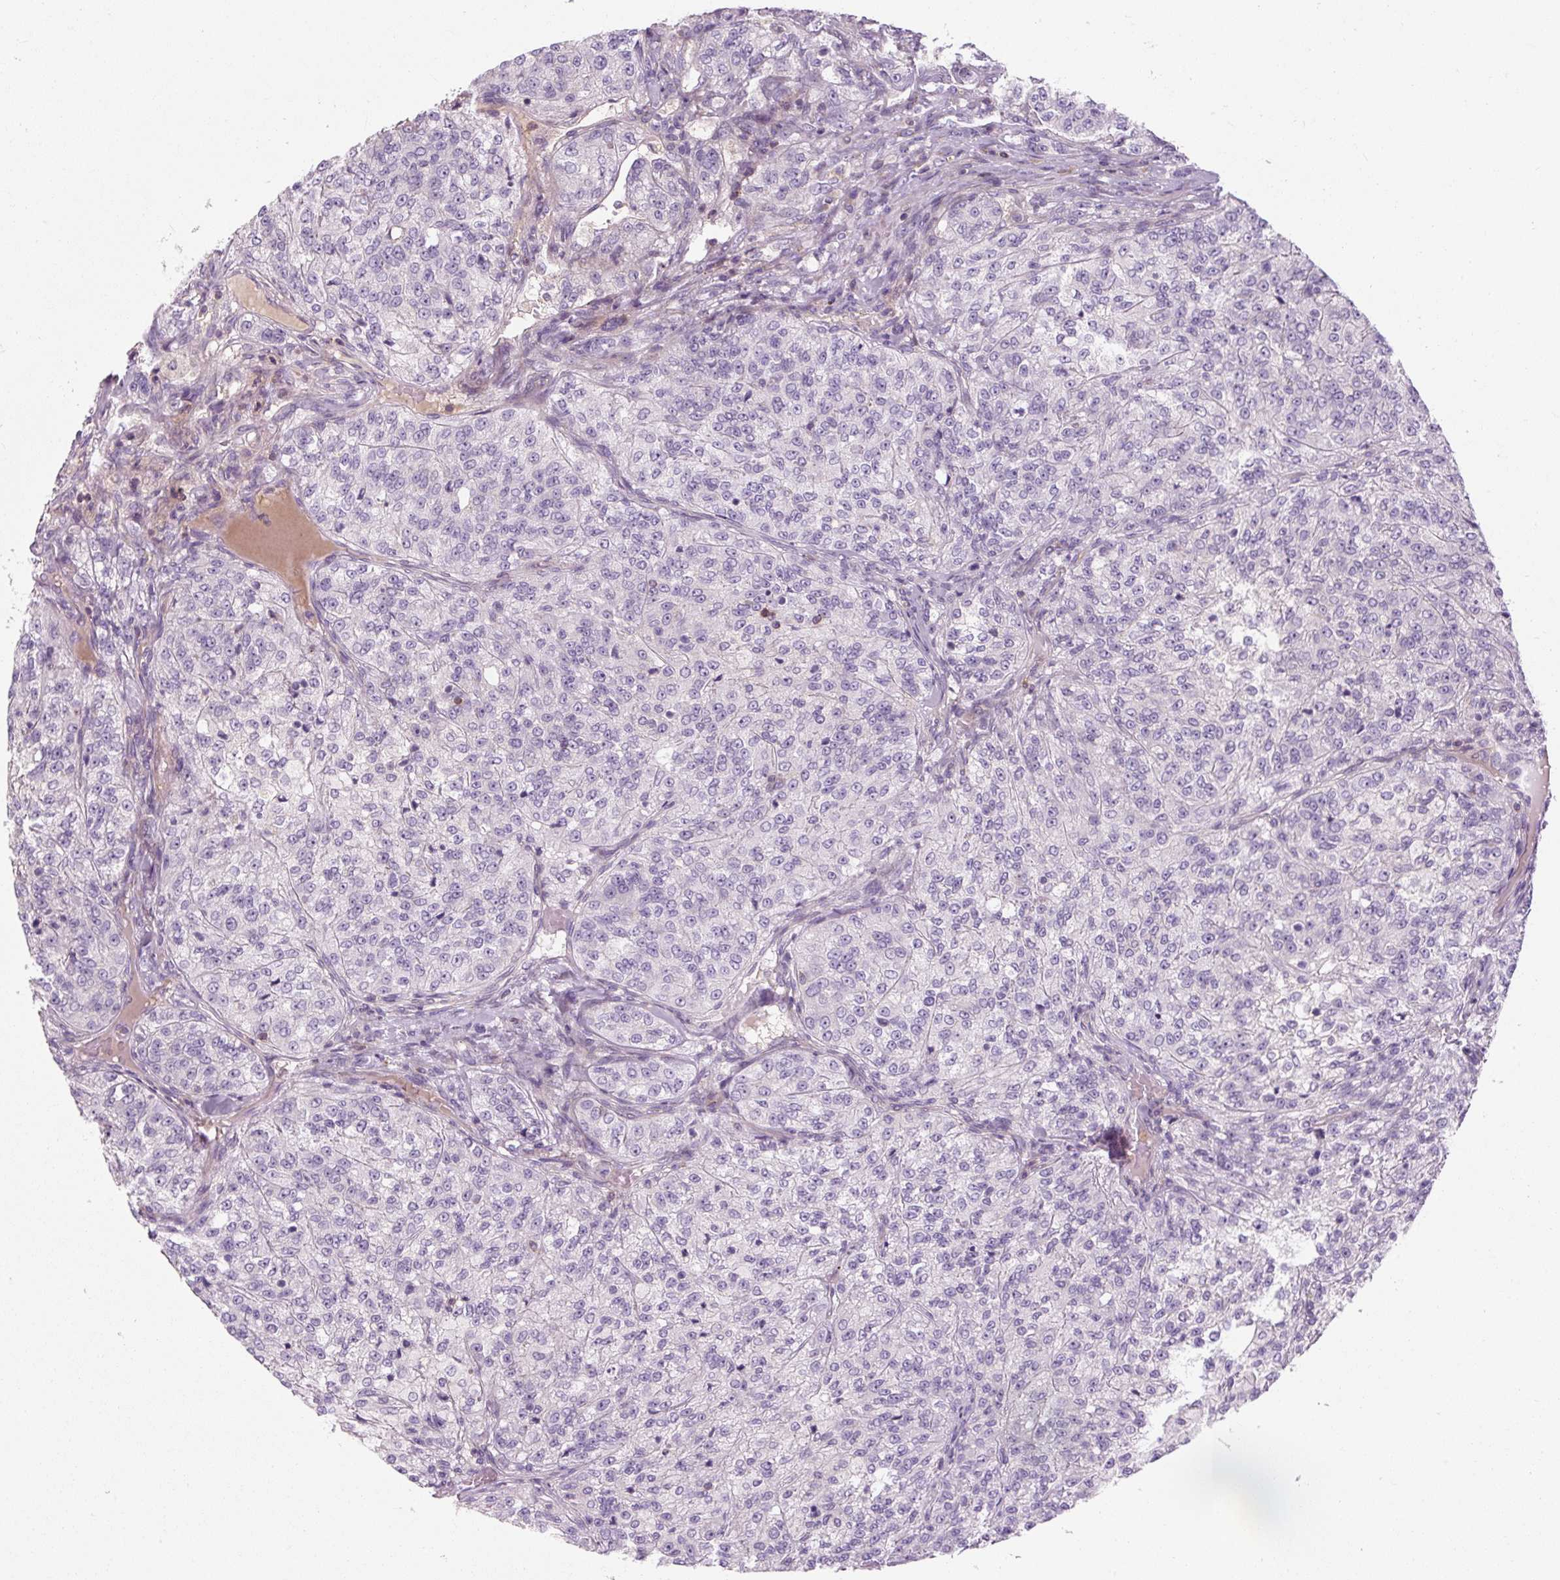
{"staining": {"intensity": "negative", "quantity": "none", "location": "none"}, "tissue": "renal cancer", "cell_type": "Tumor cells", "image_type": "cancer", "snomed": [{"axis": "morphology", "description": "Adenocarcinoma, NOS"}, {"axis": "topography", "description": "Kidney"}], "caption": "Human renal adenocarcinoma stained for a protein using immunohistochemistry displays no positivity in tumor cells.", "gene": "TIGD2", "patient": {"sex": "female", "age": 63}}